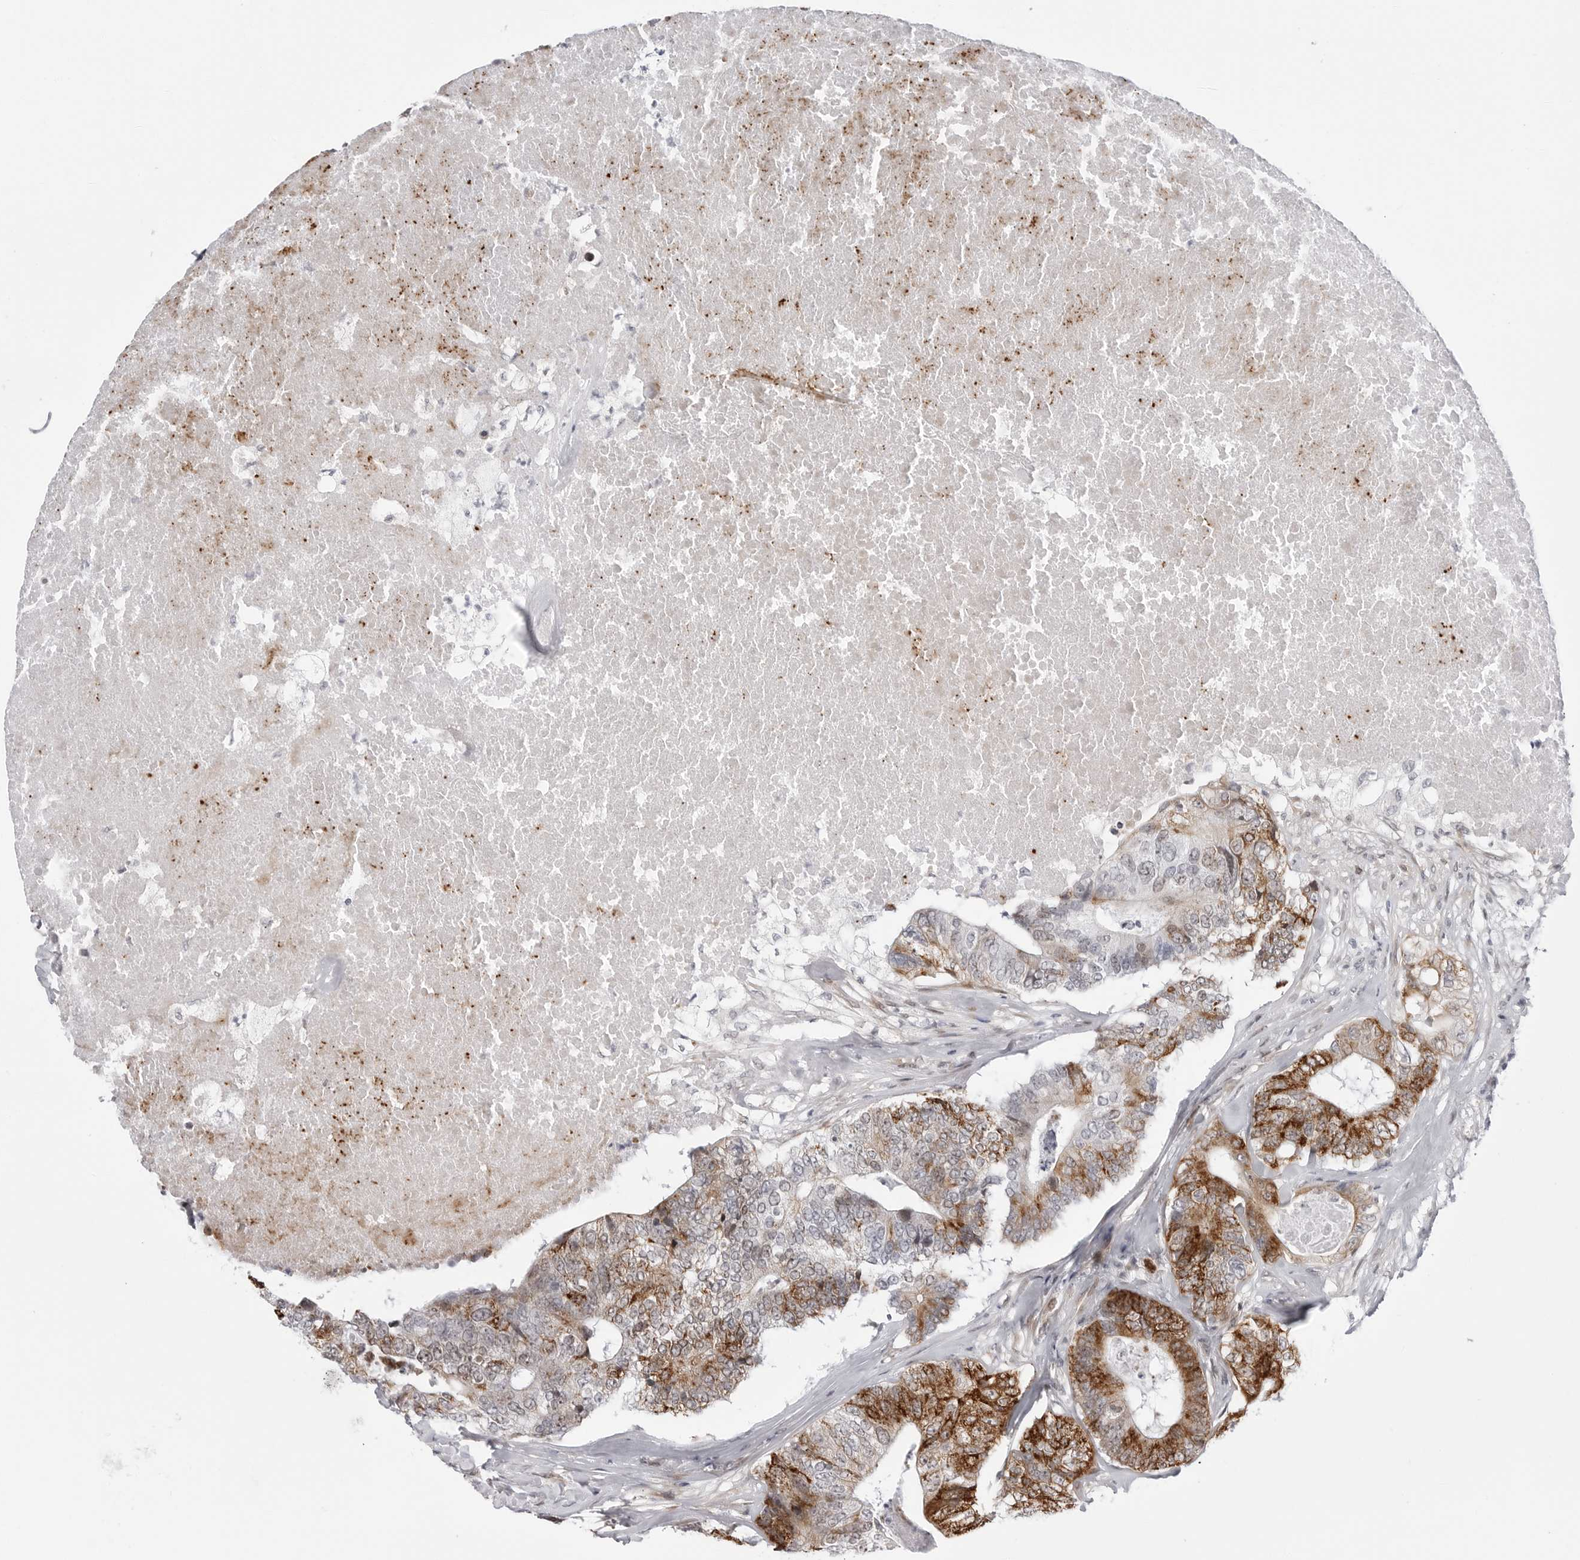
{"staining": {"intensity": "strong", "quantity": "25%-75%", "location": "cytoplasmic/membranous,nuclear"}, "tissue": "colorectal cancer", "cell_type": "Tumor cells", "image_type": "cancer", "snomed": [{"axis": "morphology", "description": "Adenocarcinoma, NOS"}, {"axis": "topography", "description": "Colon"}], "caption": "Immunohistochemistry (IHC) image of neoplastic tissue: colorectal cancer (adenocarcinoma) stained using IHC demonstrates high levels of strong protein expression localized specifically in the cytoplasmic/membranous and nuclear of tumor cells, appearing as a cytoplasmic/membranous and nuclear brown color.", "gene": "FAM135B", "patient": {"sex": "female", "age": 67}}